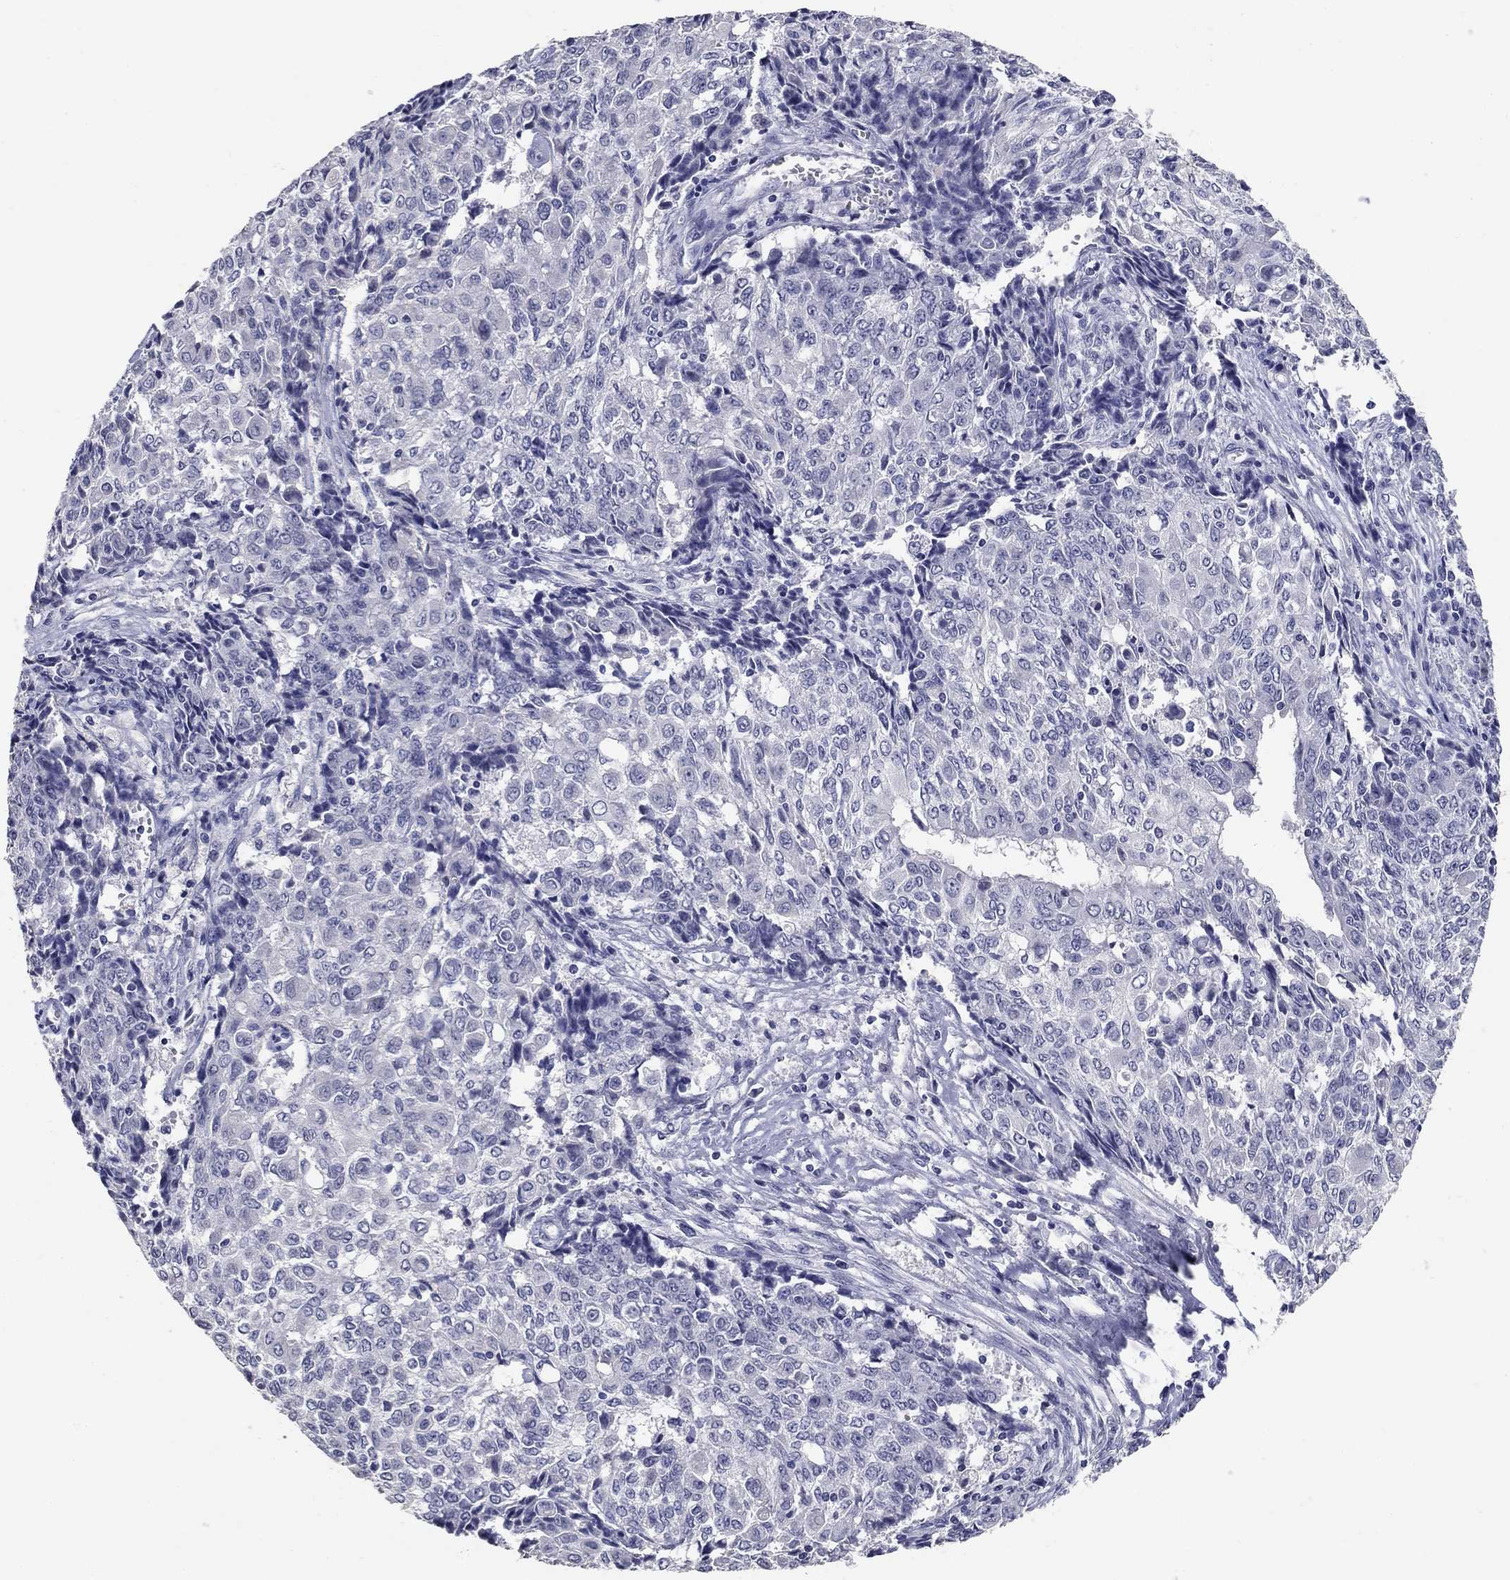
{"staining": {"intensity": "negative", "quantity": "none", "location": "none"}, "tissue": "ovarian cancer", "cell_type": "Tumor cells", "image_type": "cancer", "snomed": [{"axis": "morphology", "description": "Carcinoma, endometroid"}, {"axis": "topography", "description": "Ovary"}], "caption": "High magnification brightfield microscopy of ovarian cancer (endometroid carcinoma) stained with DAB (brown) and counterstained with hematoxylin (blue): tumor cells show no significant staining.", "gene": "POMC", "patient": {"sex": "female", "age": 42}}